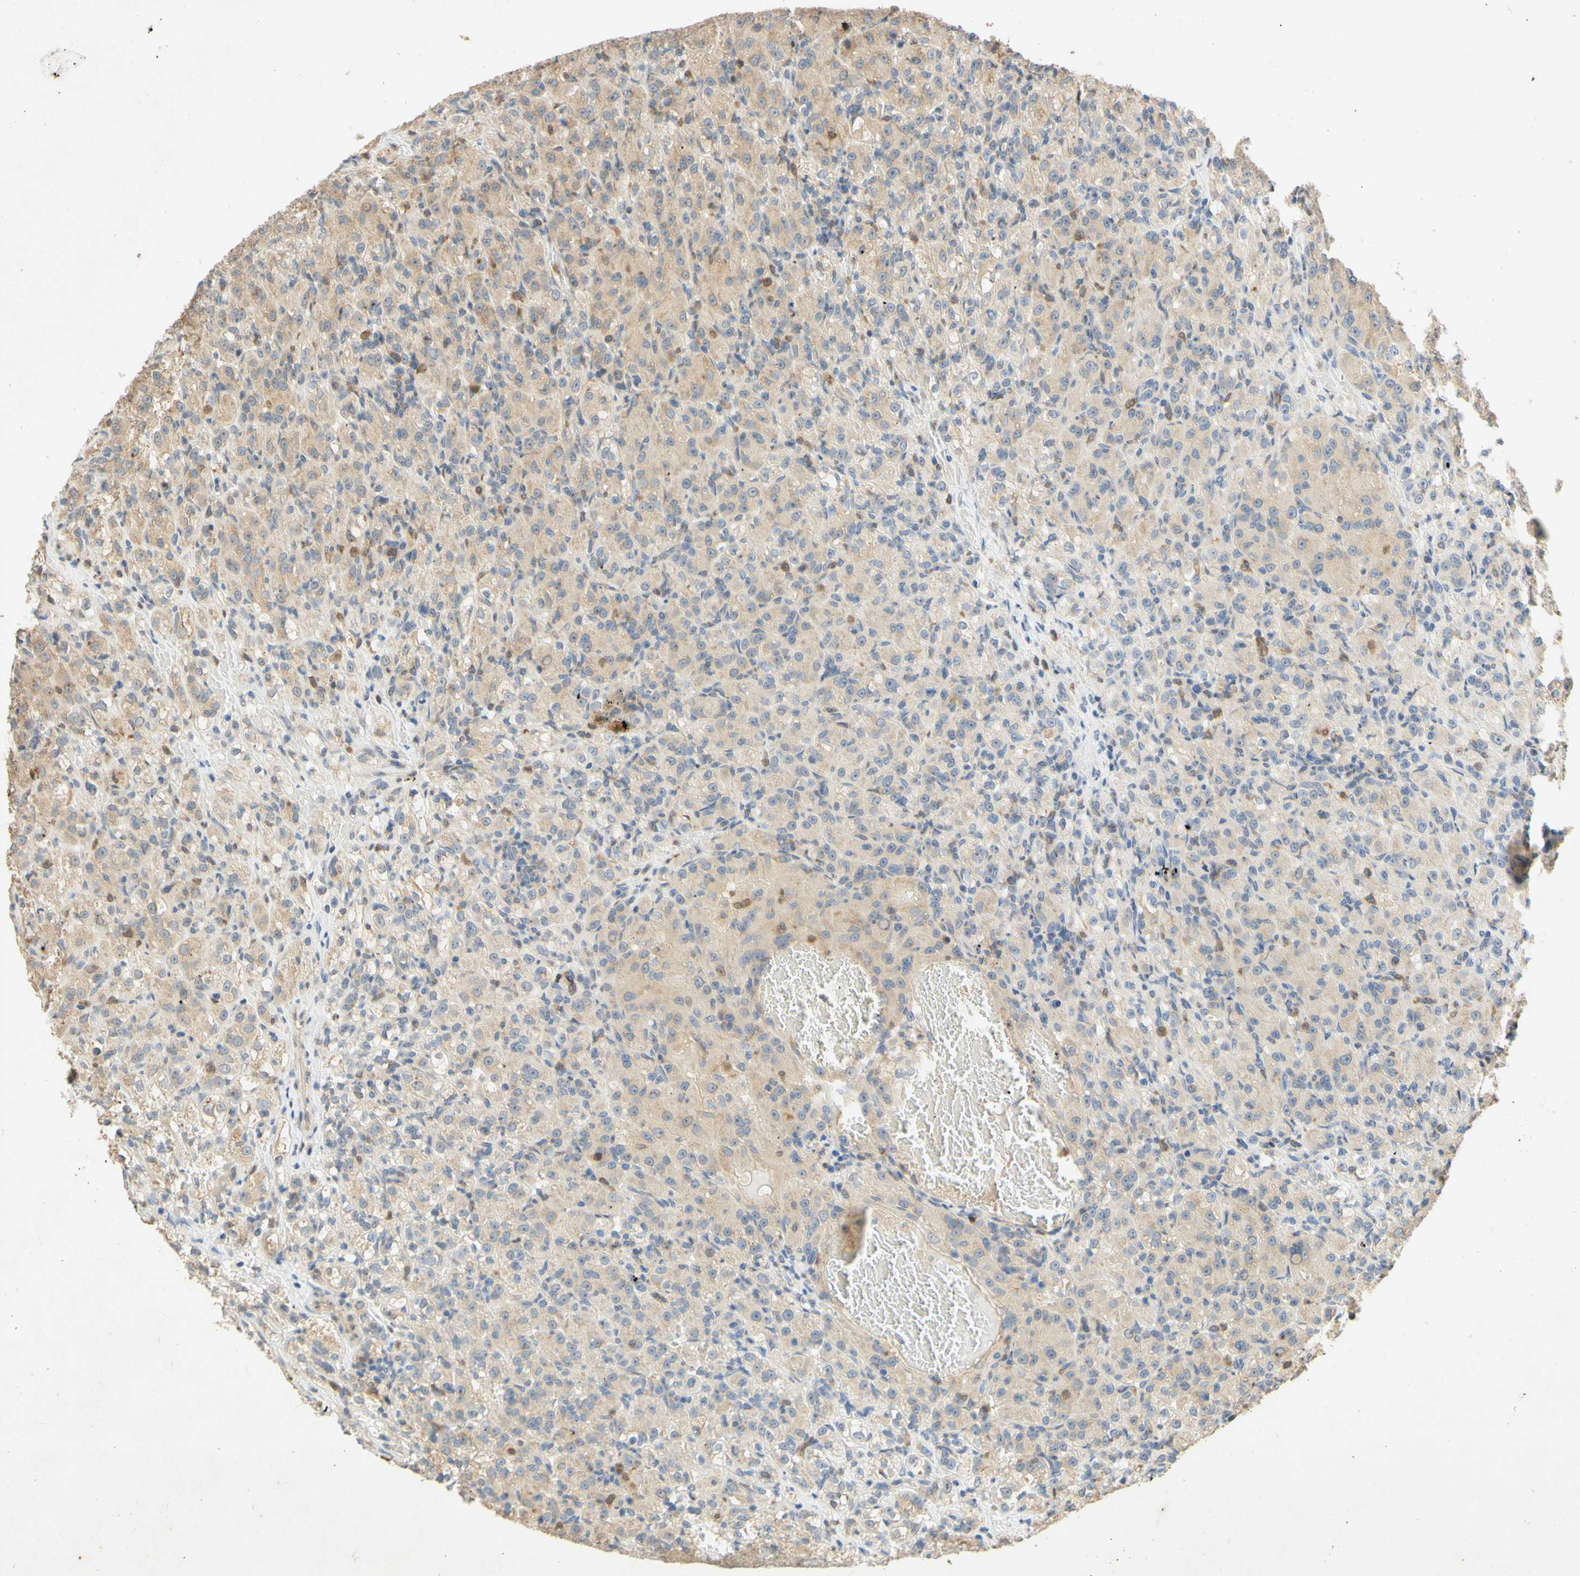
{"staining": {"intensity": "weak", "quantity": "25%-75%", "location": "cytoplasmic/membranous"}, "tissue": "renal cancer", "cell_type": "Tumor cells", "image_type": "cancer", "snomed": [{"axis": "morphology", "description": "Adenocarcinoma, NOS"}, {"axis": "topography", "description": "Kidney"}], "caption": "Immunohistochemical staining of adenocarcinoma (renal) exhibits low levels of weak cytoplasmic/membranous protein positivity in about 25%-75% of tumor cells. Ihc stains the protein in brown and the nuclei are stained blue.", "gene": "GATA1", "patient": {"sex": "male", "age": 61}}